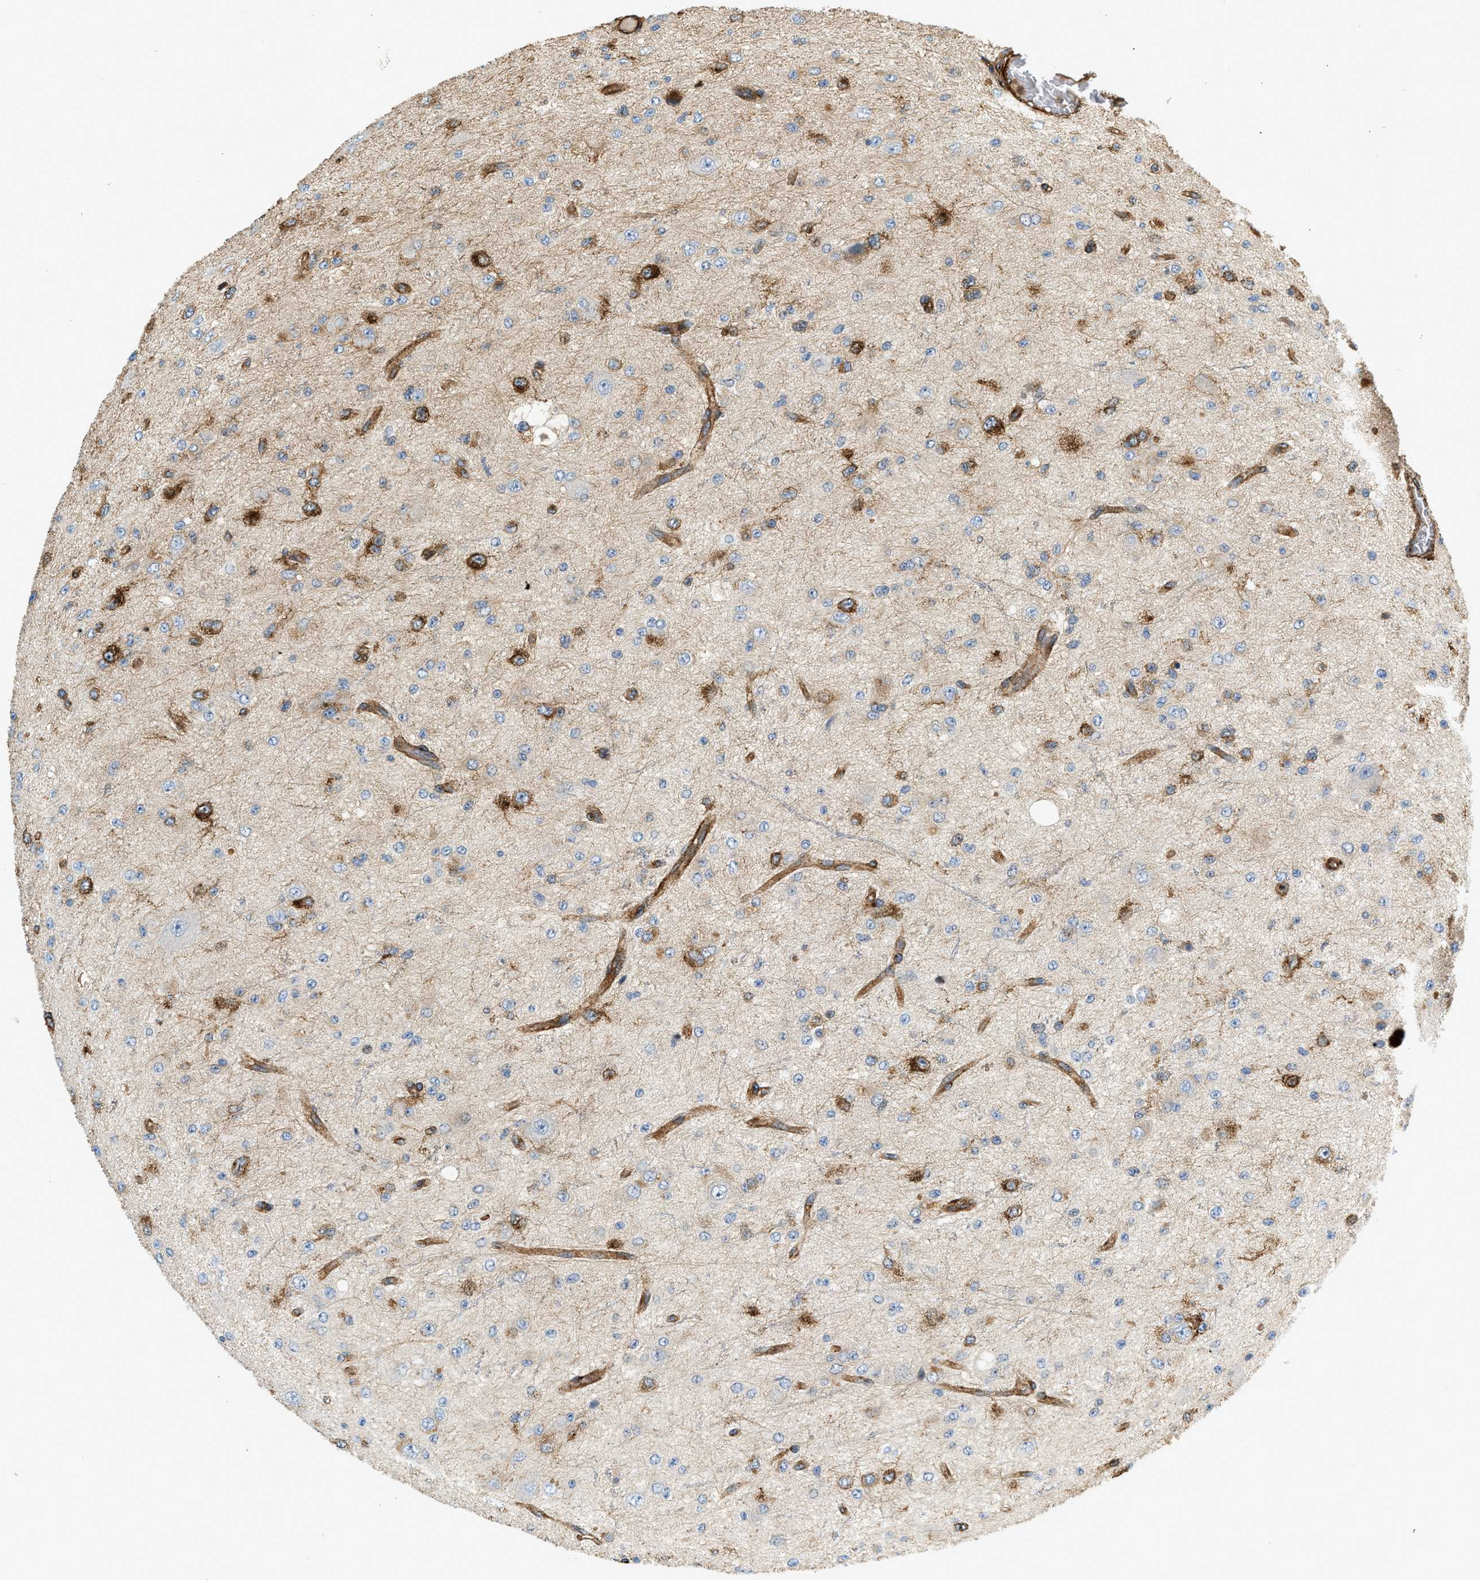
{"staining": {"intensity": "moderate", "quantity": ">75%", "location": "cytoplasmic/membranous"}, "tissue": "glioma", "cell_type": "Tumor cells", "image_type": "cancer", "snomed": [{"axis": "morphology", "description": "Glioma, malignant, High grade"}, {"axis": "topography", "description": "pancreas cauda"}], "caption": "There is medium levels of moderate cytoplasmic/membranous expression in tumor cells of malignant glioma (high-grade), as demonstrated by immunohistochemical staining (brown color).", "gene": "HIP1", "patient": {"sex": "male", "age": 60}}